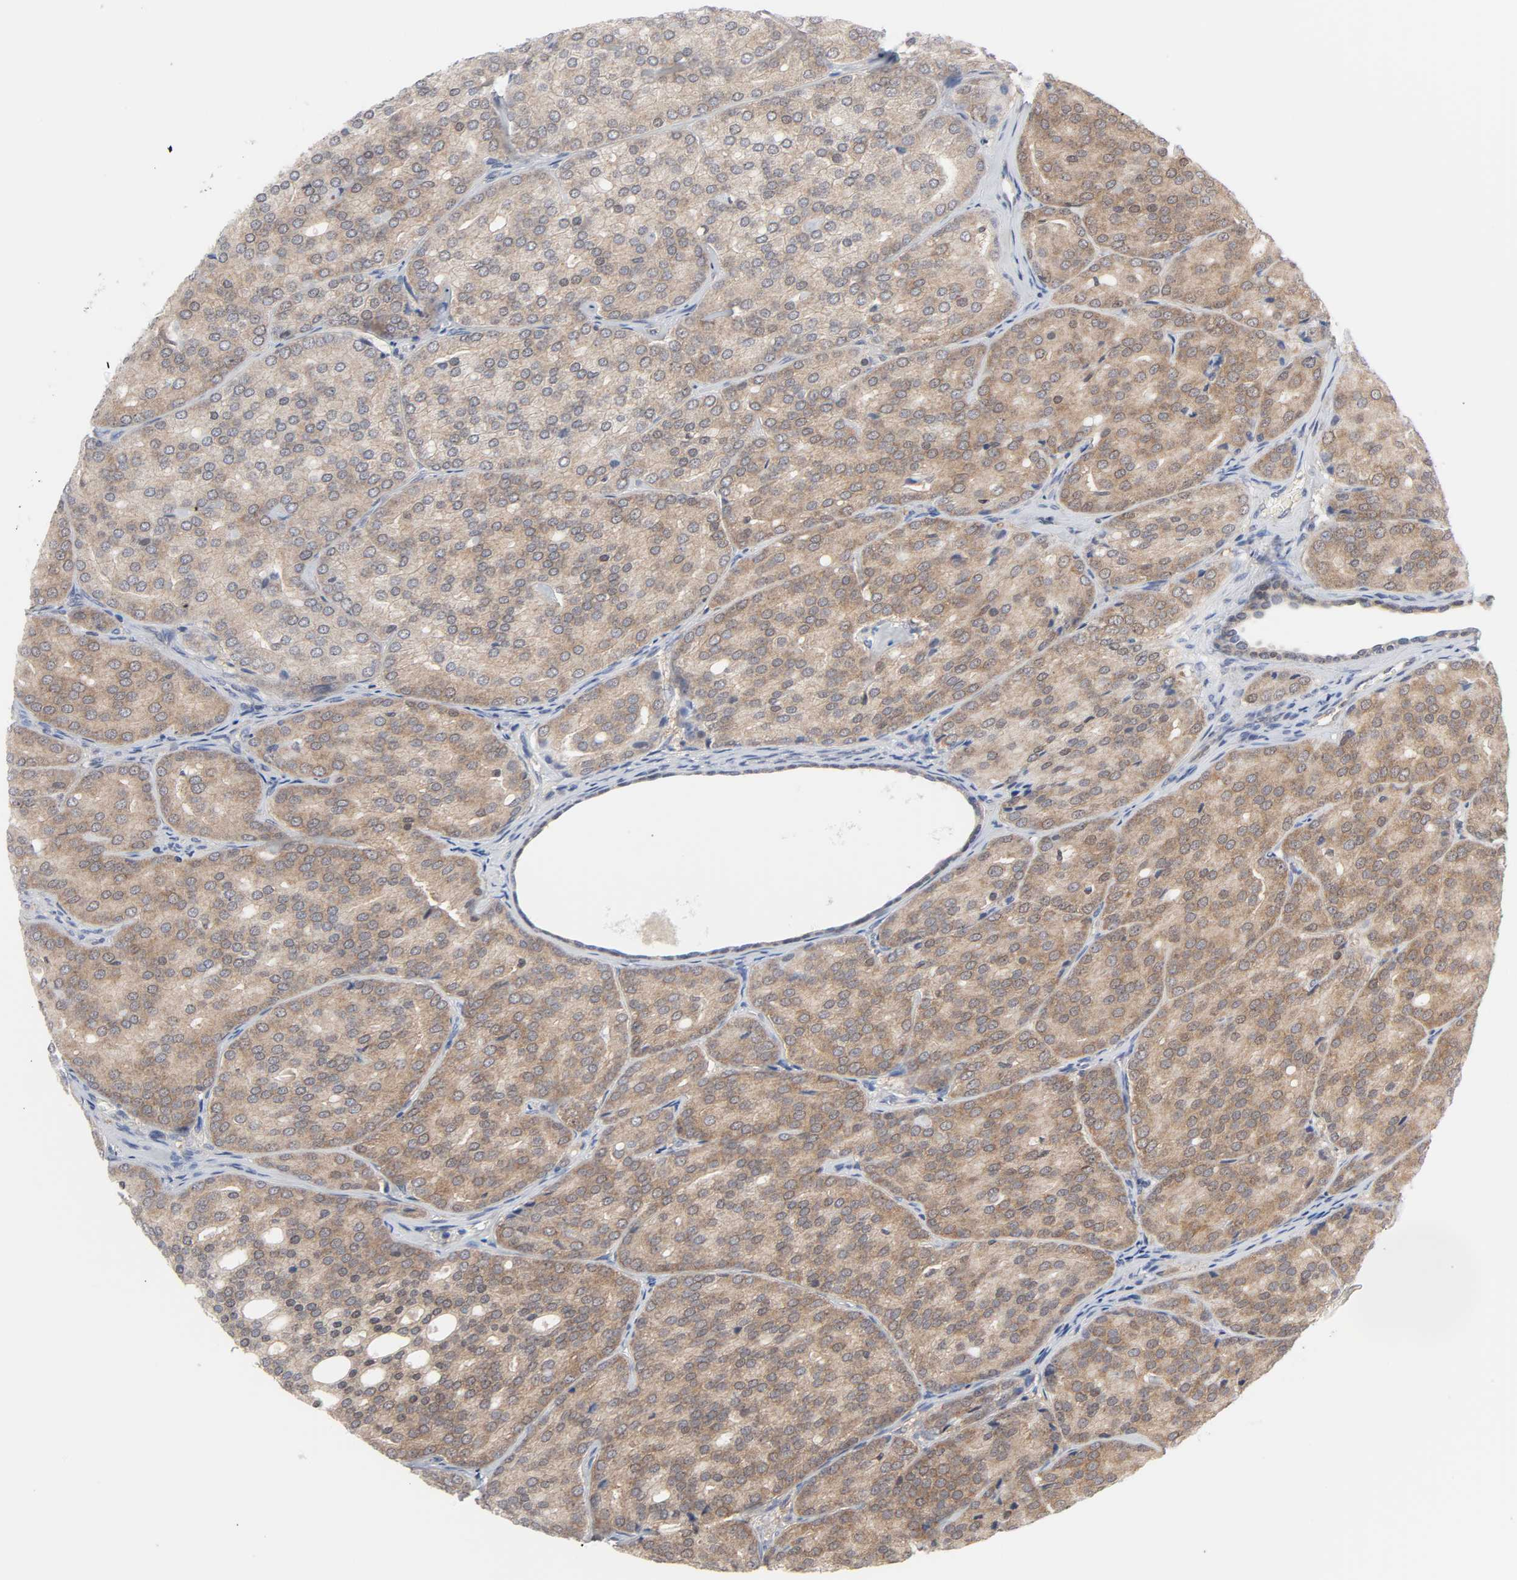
{"staining": {"intensity": "moderate", "quantity": ">75%", "location": "cytoplasmic/membranous"}, "tissue": "prostate cancer", "cell_type": "Tumor cells", "image_type": "cancer", "snomed": [{"axis": "morphology", "description": "Adenocarcinoma, High grade"}, {"axis": "topography", "description": "Prostate"}], "caption": "Tumor cells reveal moderate cytoplasmic/membranous positivity in about >75% of cells in prostate cancer.", "gene": "PRDX1", "patient": {"sex": "male", "age": 64}}